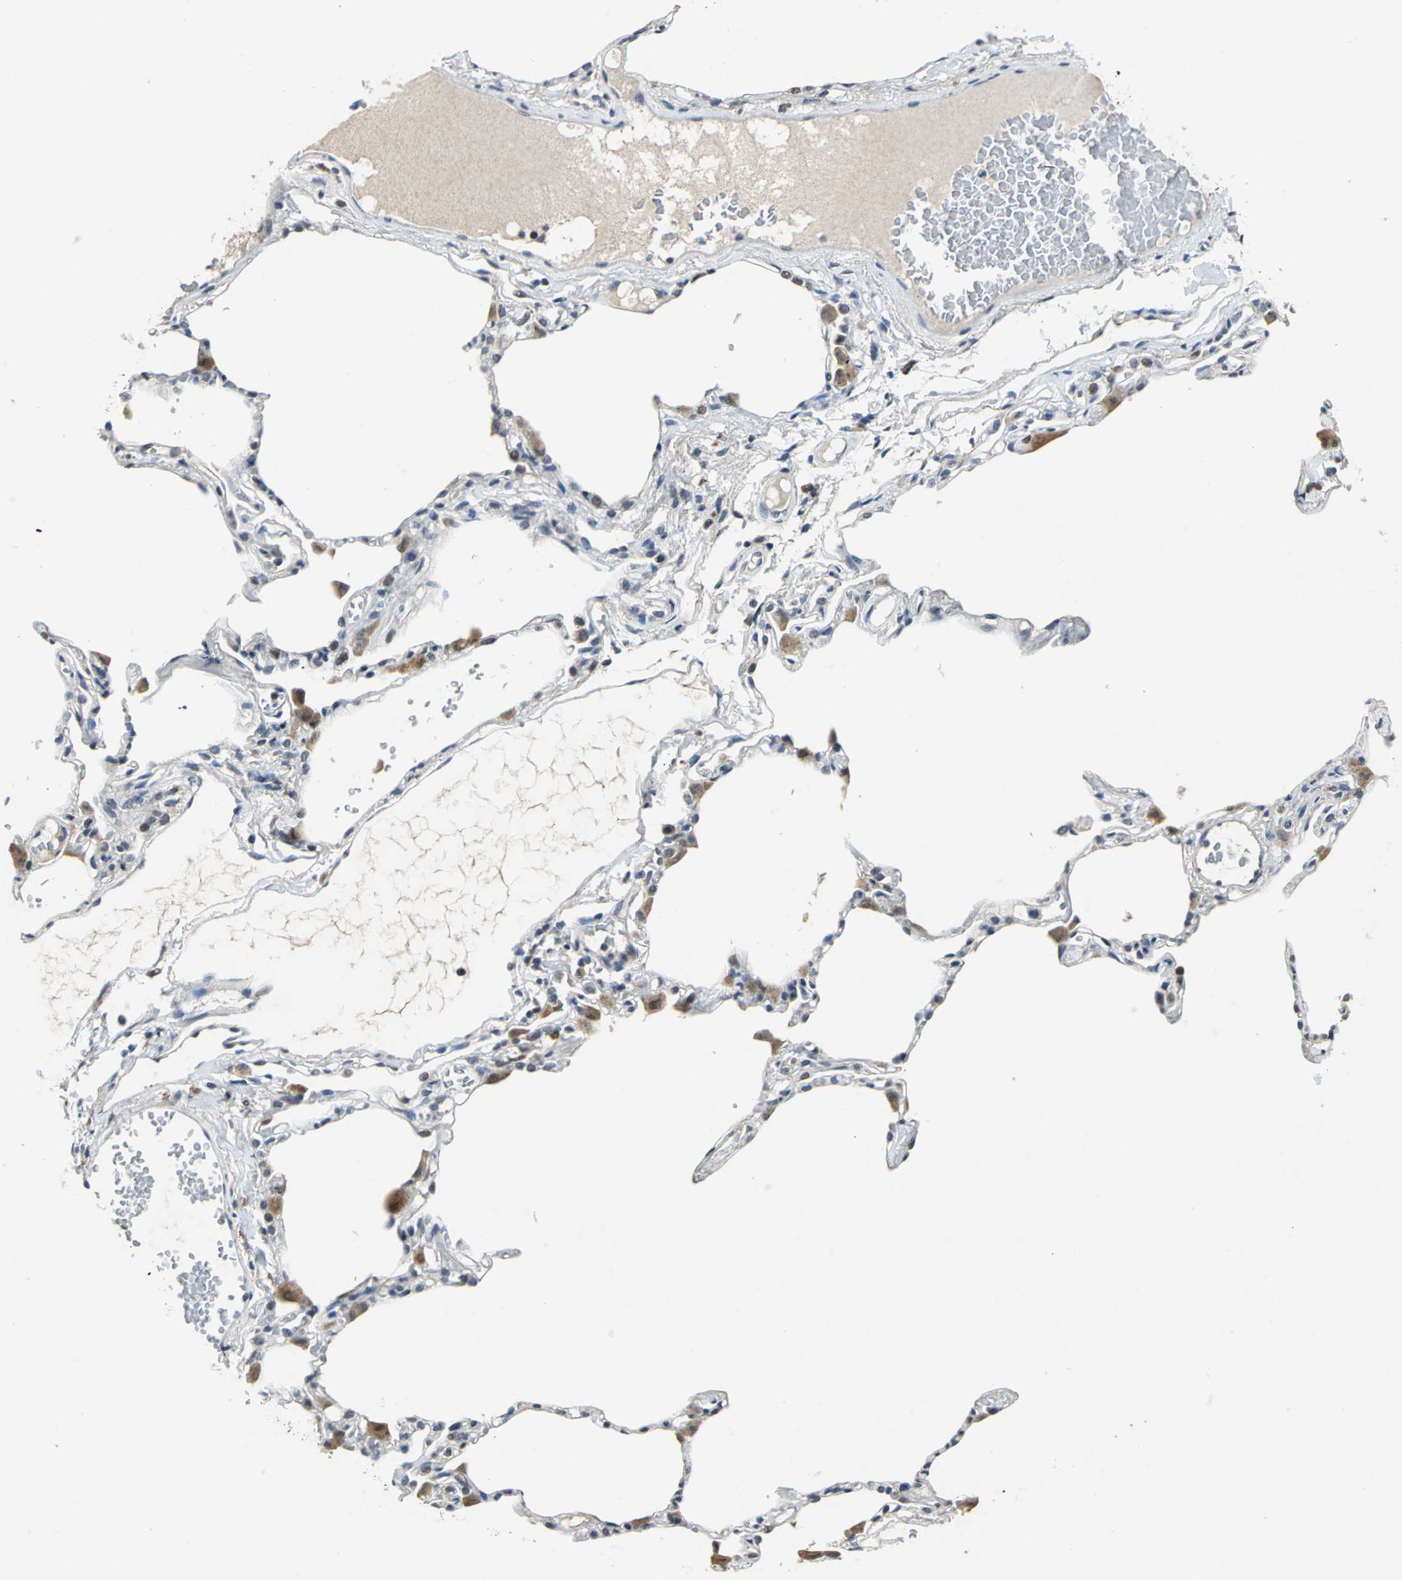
{"staining": {"intensity": "weak", "quantity": "<25%", "location": "cytoplasmic/membranous"}, "tissue": "lung", "cell_type": "Alveolar cells", "image_type": "normal", "snomed": [{"axis": "morphology", "description": "Normal tissue, NOS"}, {"axis": "topography", "description": "Lung"}], "caption": "Immunohistochemistry (IHC) image of unremarkable lung stained for a protein (brown), which exhibits no positivity in alveolar cells.", "gene": "JADE3", "patient": {"sex": "female", "age": 49}}